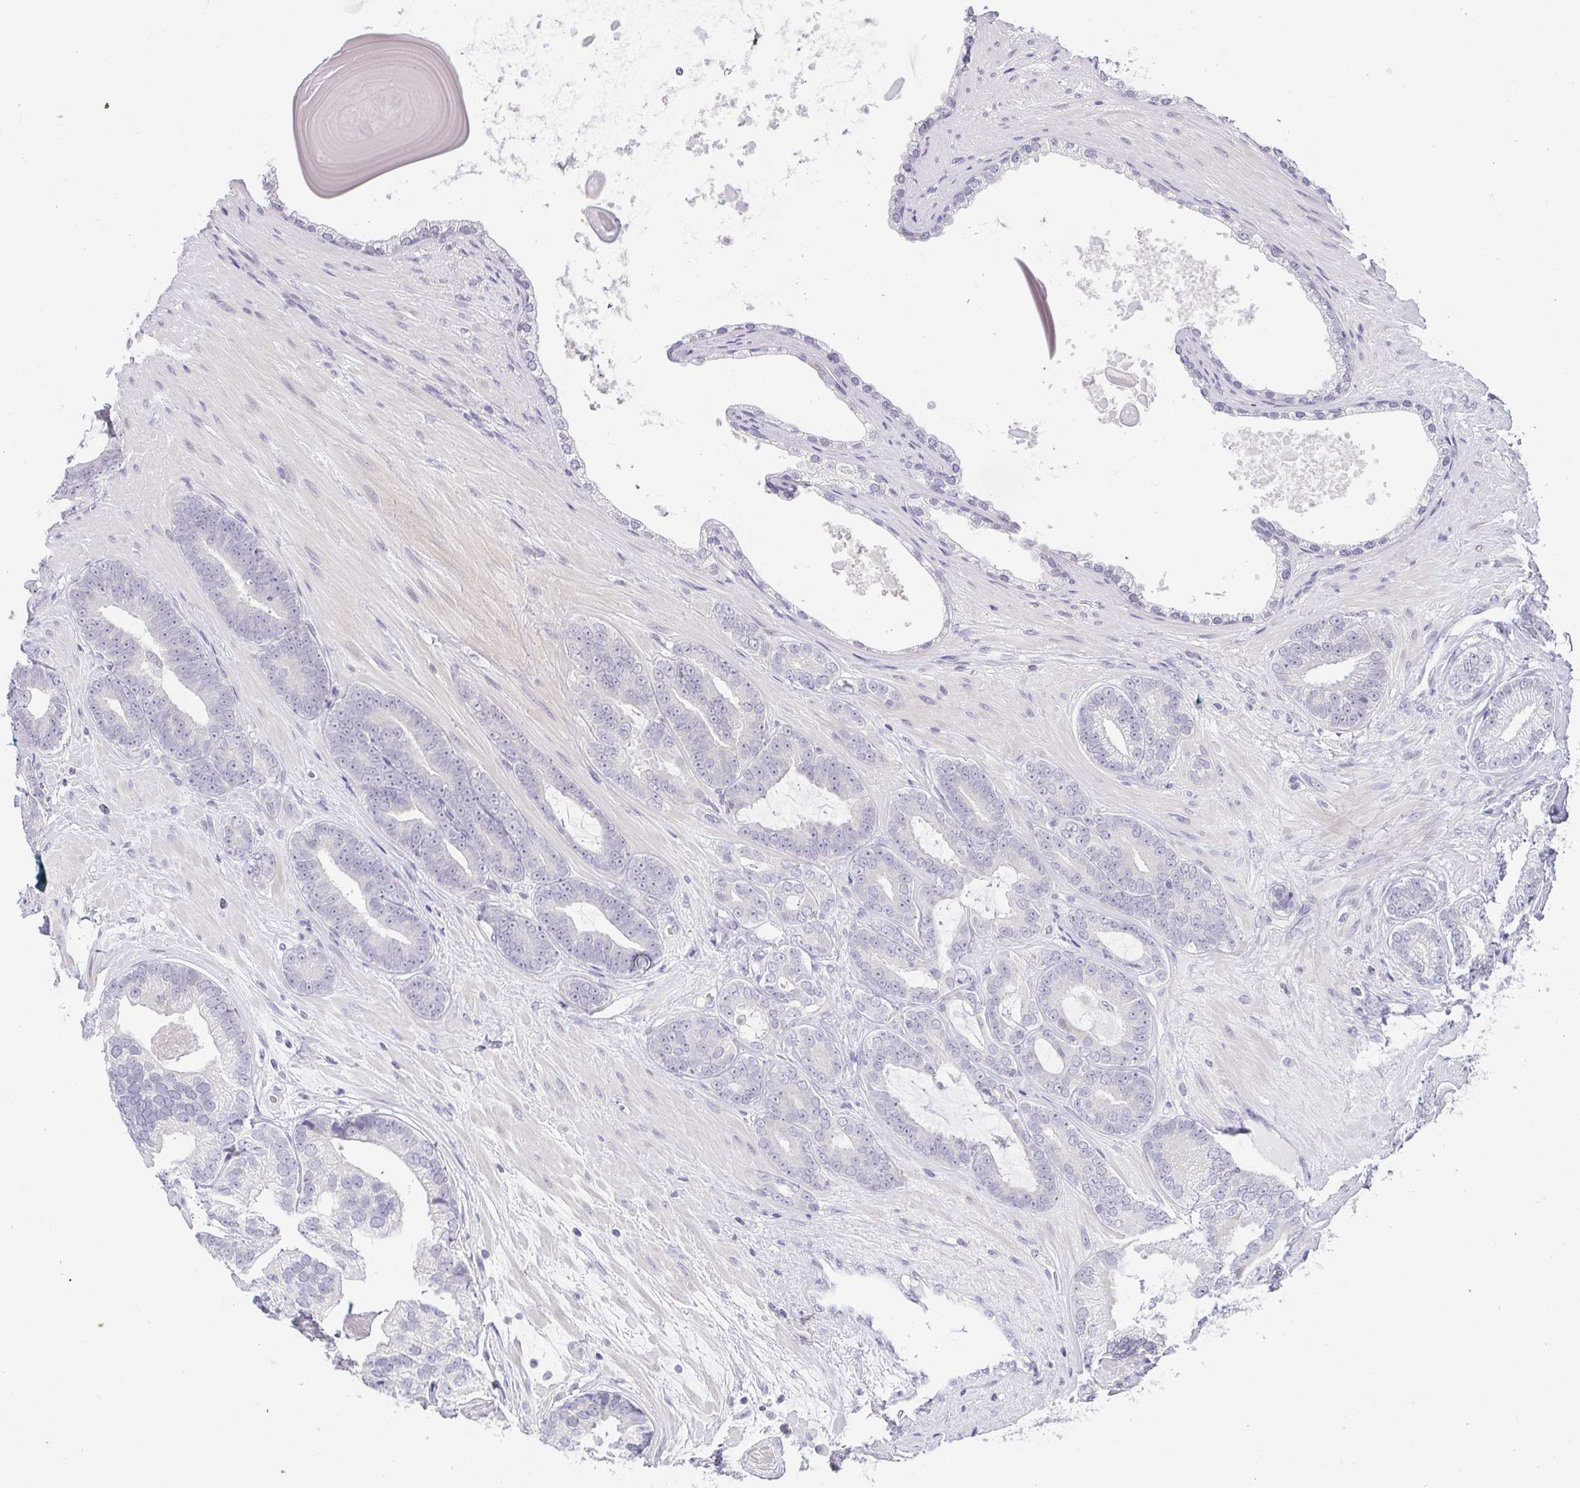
{"staining": {"intensity": "negative", "quantity": "none", "location": "none"}, "tissue": "prostate cancer", "cell_type": "Tumor cells", "image_type": "cancer", "snomed": [{"axis": "morphology", "description": "Adenocarcinoma, Low grade"}, {"axis": "topography", "description": "Prostate"}], "caption": "This is an immunohistochemistry image of human prostate adenocarcinoma (low-grade). There is no expression in tumor cells.", "gene": "CACNA1S", "patient": {"sex": "male", "age": 61}}